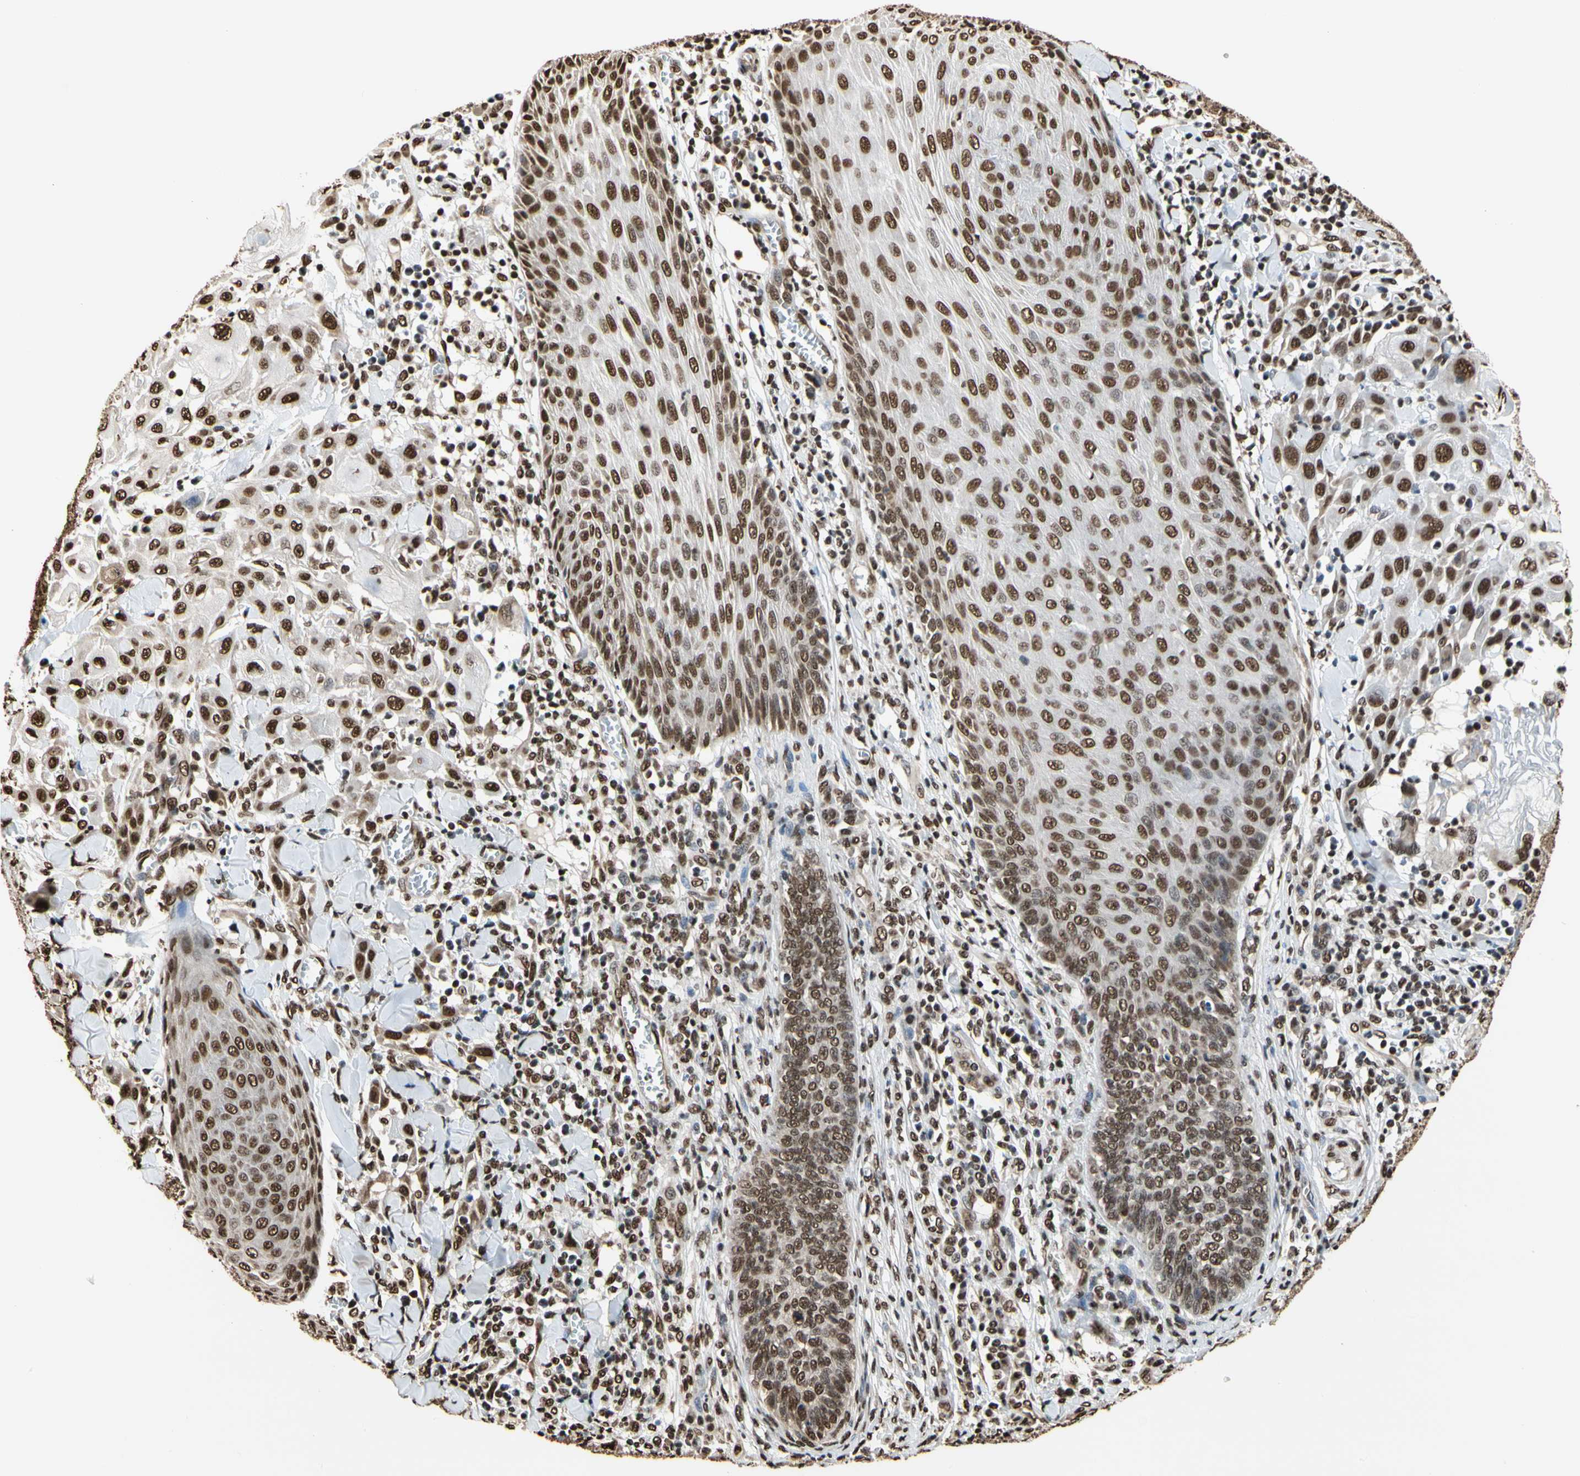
{"staining": {"intensity": "strong", "quantity": ">75%", "location": "nuclear"}, "tissue": "skin cancer", "cell_type": "Tumor cells", "image_type": "cancer", "snomed": [{"axis": "morphology", "description": "Squamous cell carcinoma, NOS"}, {"axis": "topography", "description": "Skin"}], "caption": "This image shows immunohistochemistry (IHC) staining of human squamous cell carcinoma (skin), with high strong nuclear expression in approximately >75% of tumor cells.", "gene": "HNRNPK", "patient": {"sex": "male", "age": 24}}